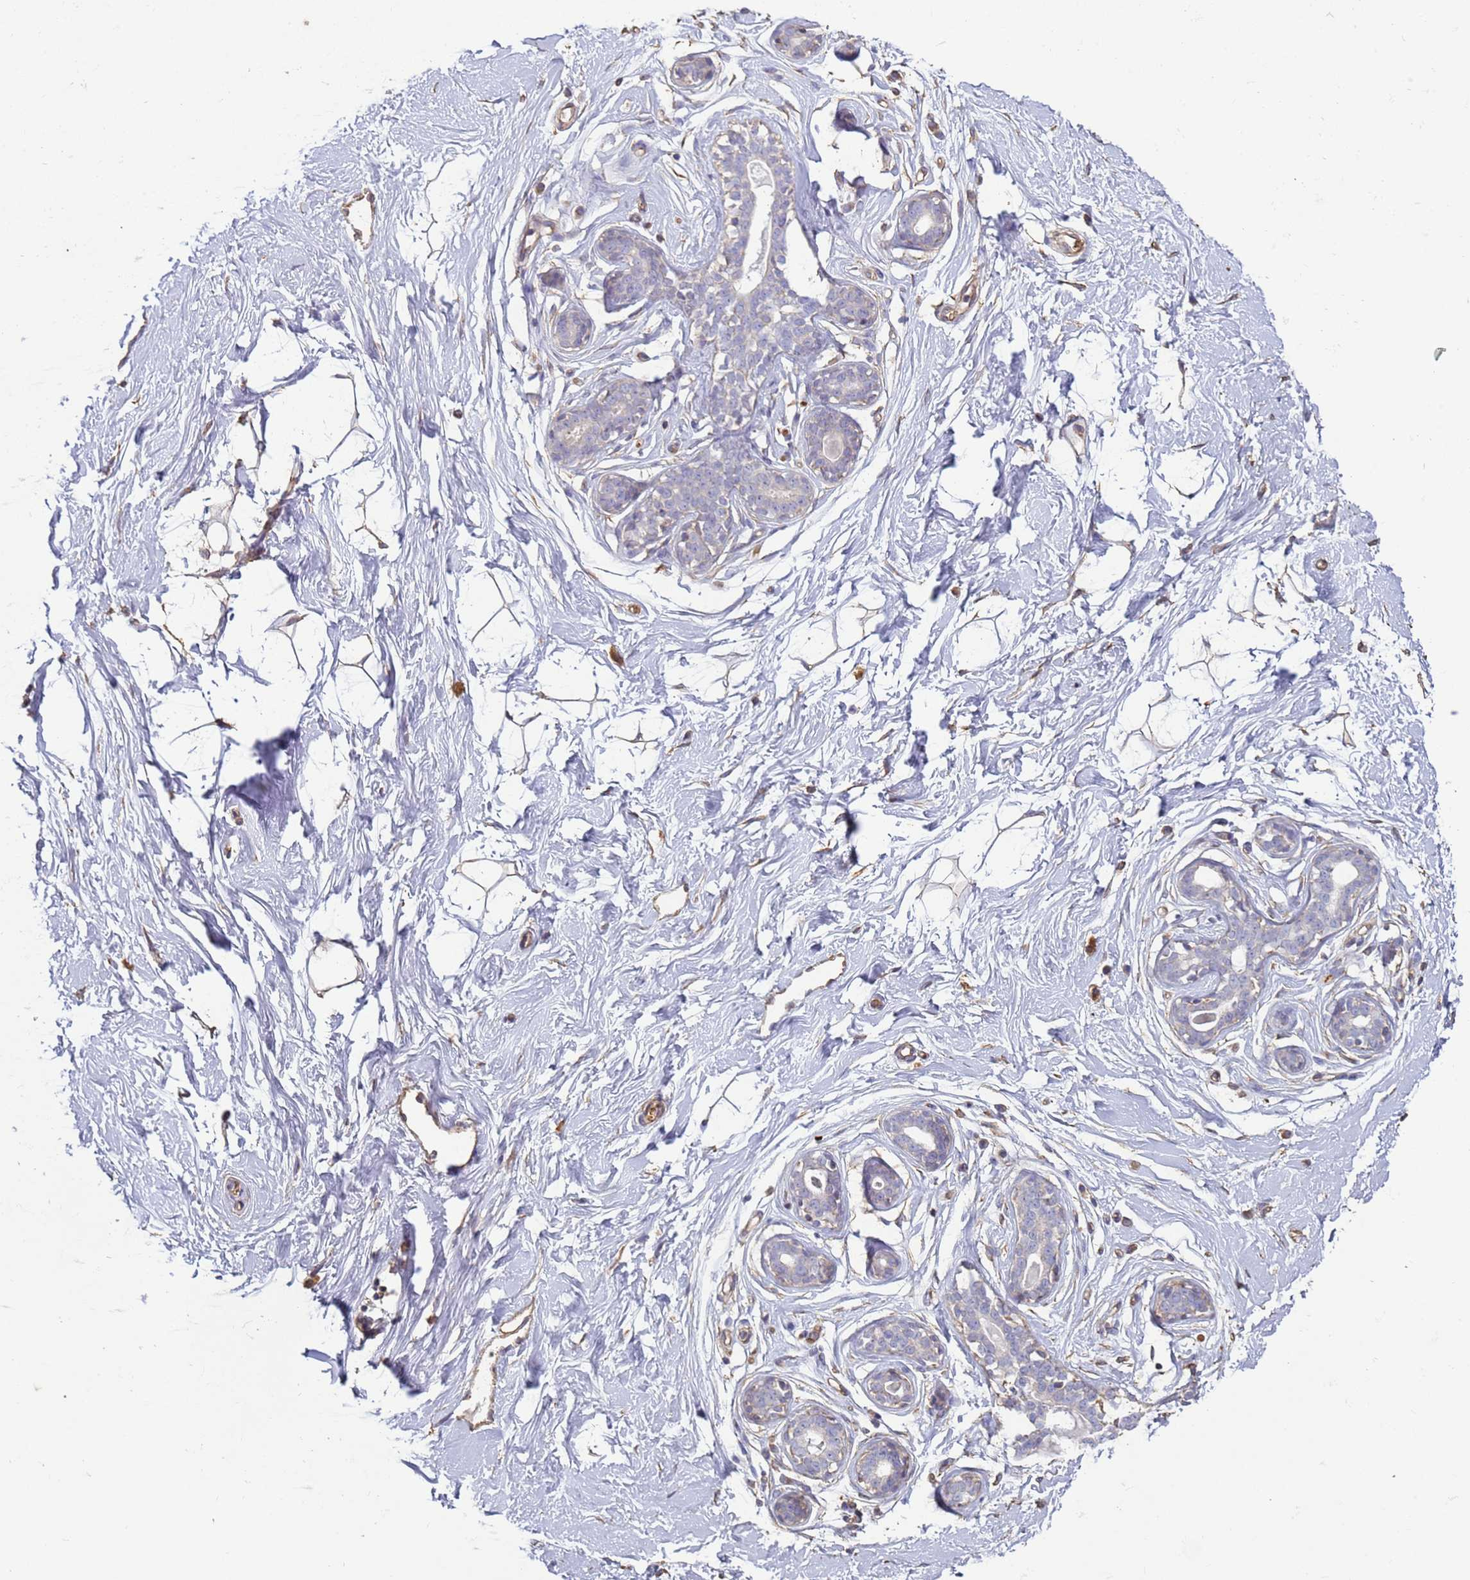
{"staining": {"intensity": "weak", "quantity": "25%-75%", "location": "cytoplasmic/membranous"}, "tissue": "breast", "cell_type": "Adipocytes", "image_type": "normal", "snomed": [{"axis": "morphology", "description": "Normal tissue, NOS"}, {"axis": "morphology", "description": "Adenoma, NOS"}, {"axis": "topography", "description": "Breast"}], "caption": "About 25%-75% of adipocytes in benign human breast display weak cytoplasmic/membranous protein staining as visualized by brown immunohistochemical staining.", "gene": "SGIP1", "patient": {"sex": "female", "age": 23}}